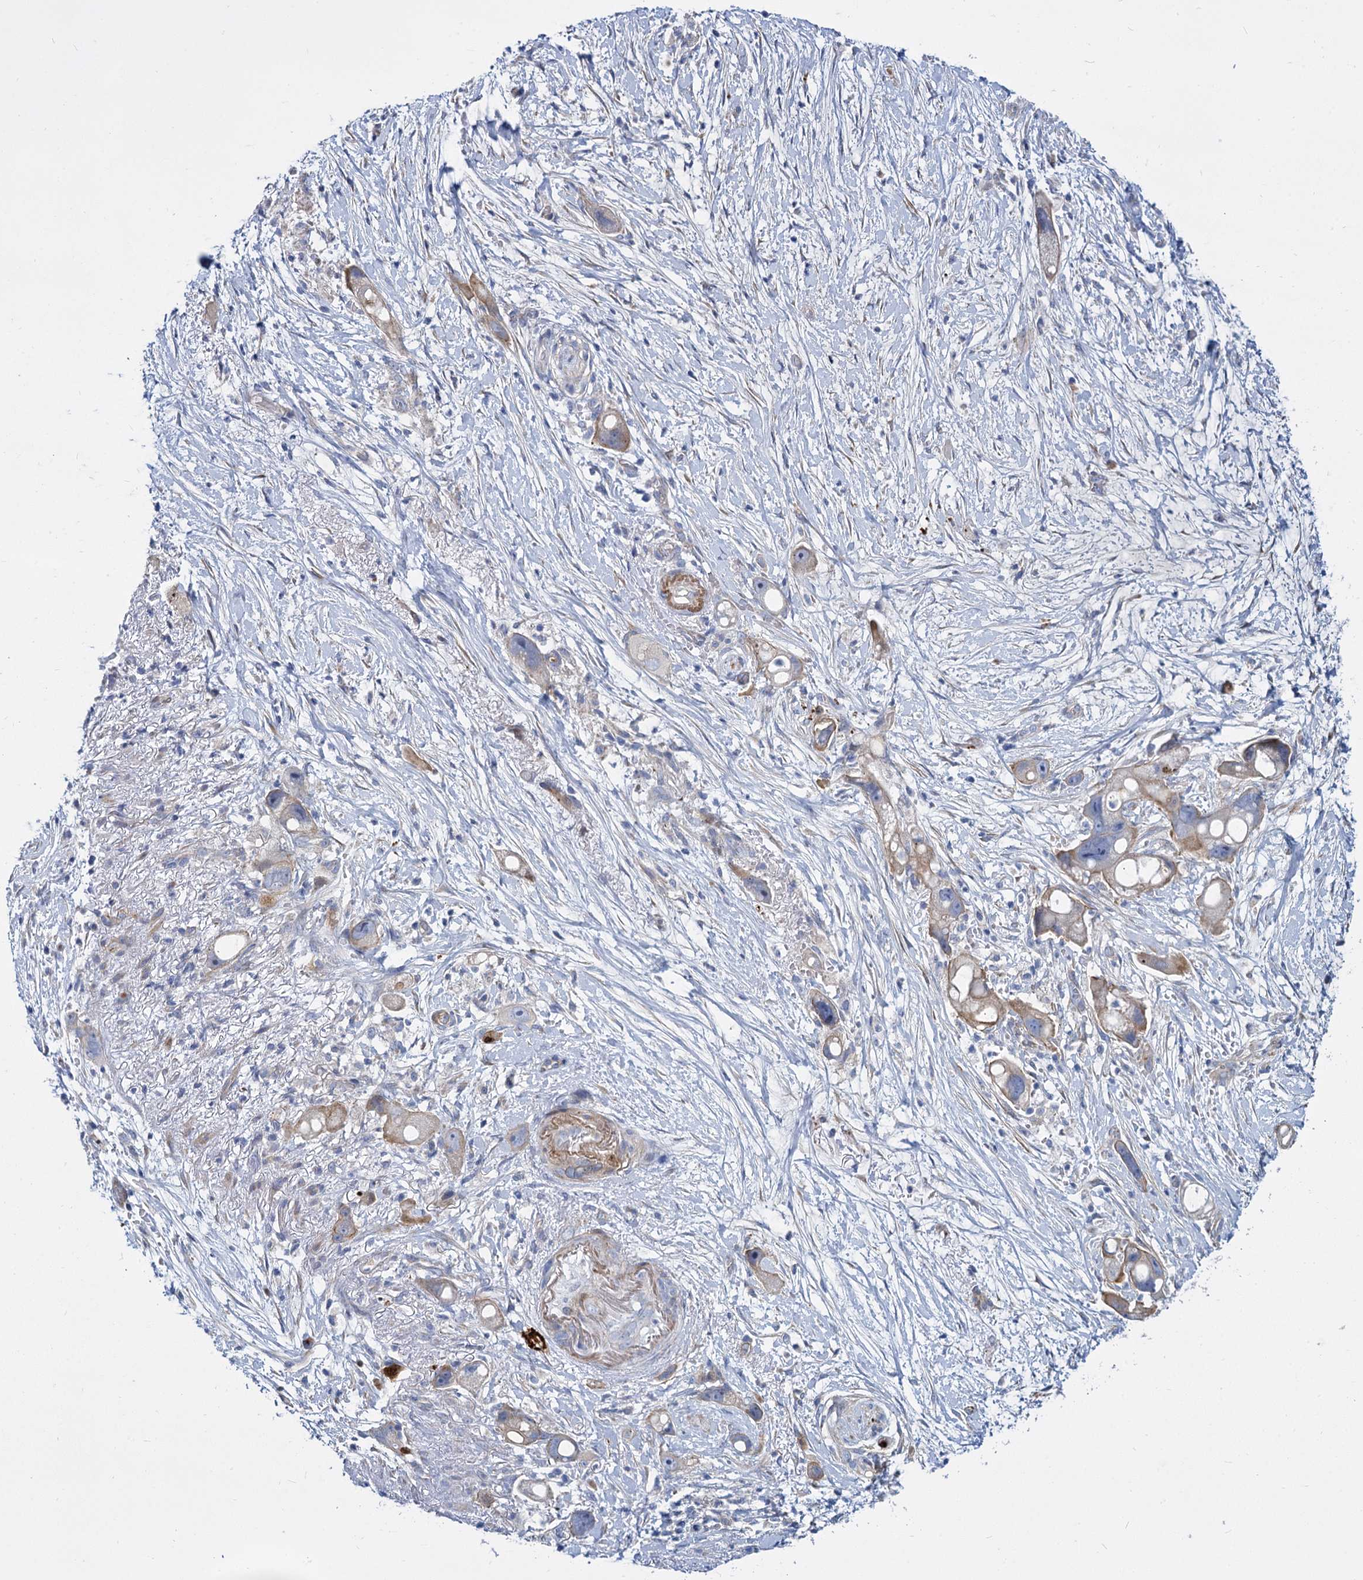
{"staining": {"intensity": "weak", "quantity": "25%-75%", "location": "cytoplasmic/membranous"}, "tissue": "pancreatic cancer", "cell_type": "Tumor cells", "image_type": "cancer", "snomed": [{"axis": "morphology", "description": "Normal tissue, NOS"}, {"axis": "morphology", "description": "Adenocarcinoma, NOS"}, {"axis": "topography", "description": "Pancreas"}], "caption": "Immunohistochemical staining of pancreatic cancer shows low levels of weak cytoplasmic/membranous protein staining in about 25%-75% of tumor cells. Nuclei are stained in blue.", "gene": "TRIM77", "patient": {"sex": "female", "age": 68}}